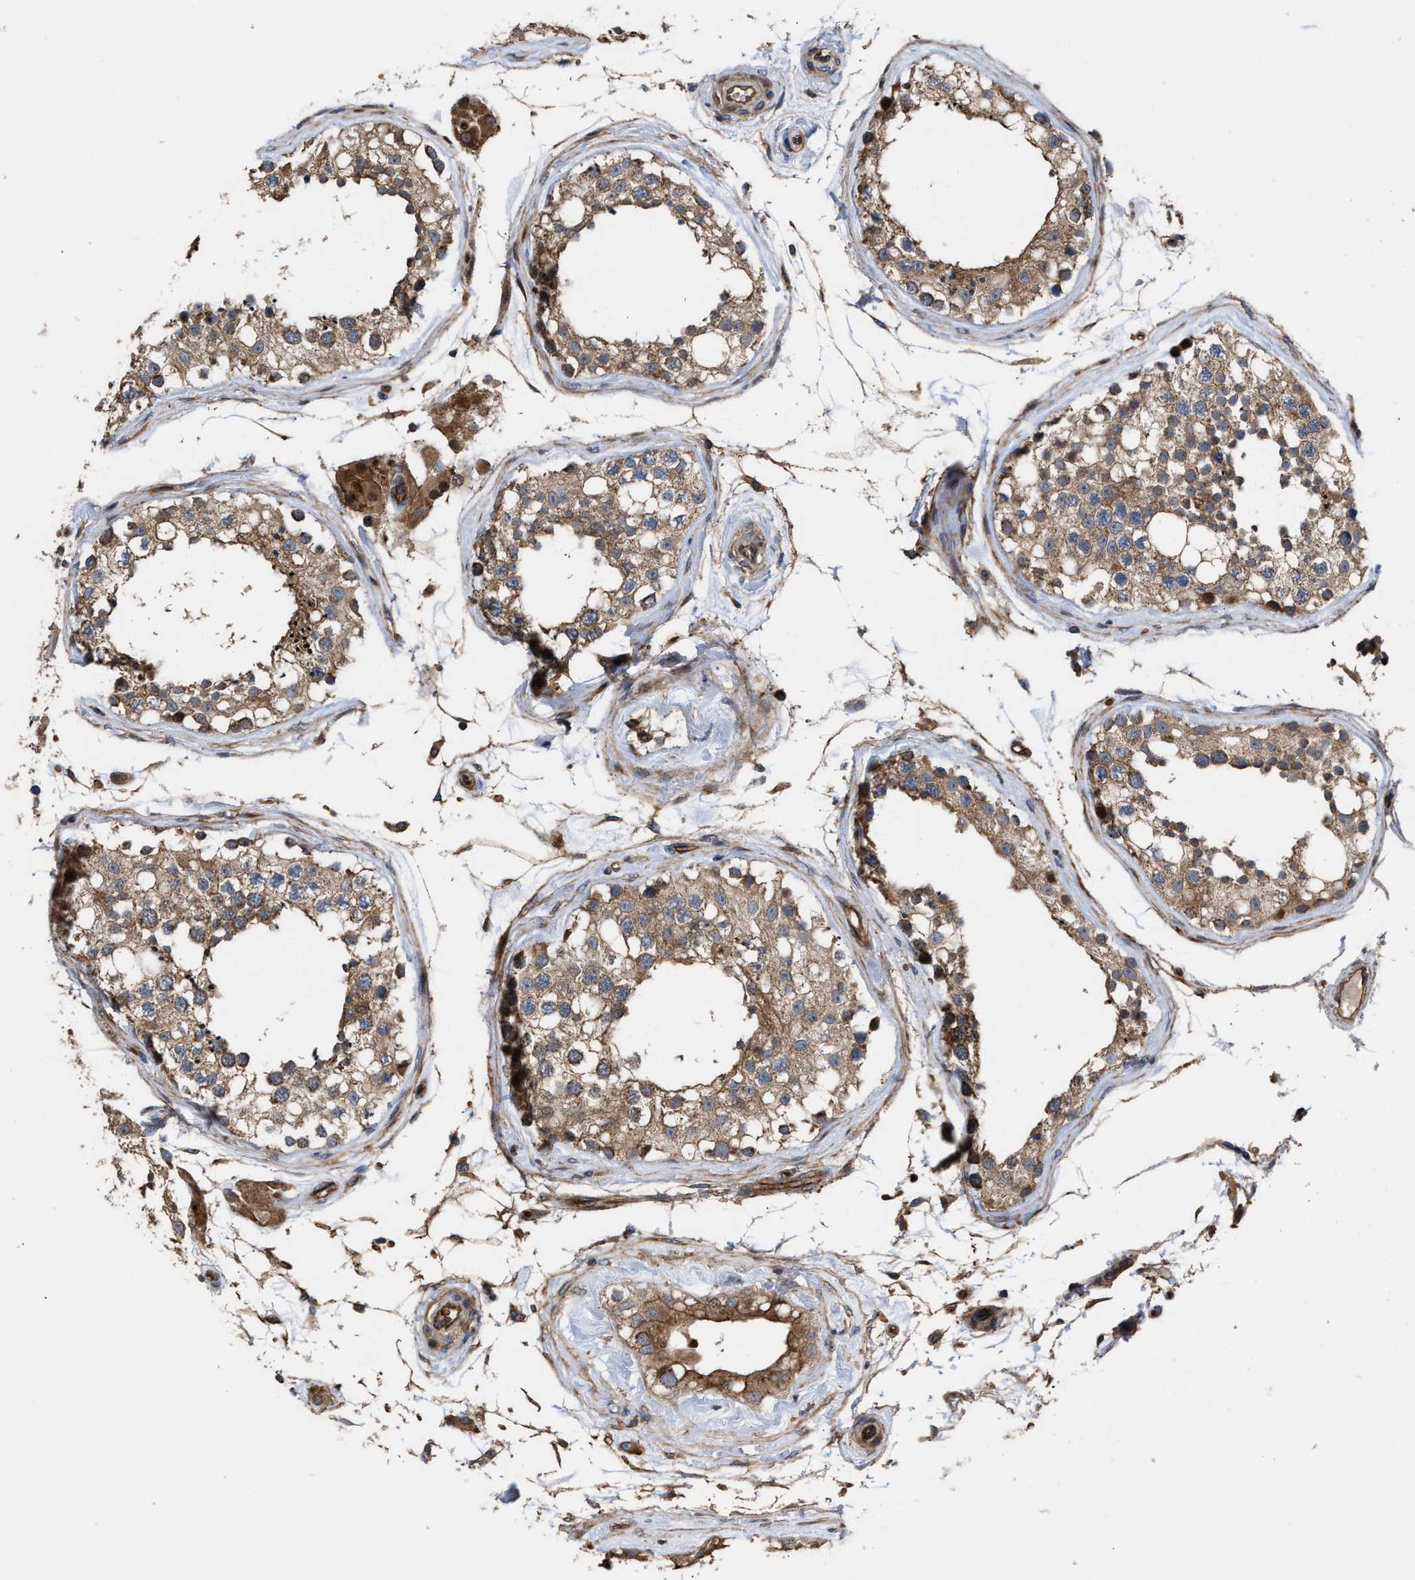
{"staining": {"intensity": "moderate", "quantity": "25%-75%", "location": "cytoplasmic/membranous"}, "tissue": "testis", "cell_type": "Cells in seminiferous ducts", "image_type": "normal", "snomed": [{"axis": "morphology", "description": "Normal tissue, NOS"}, {"axis": "topography", "description": "Testis"}], "caption": "IHC photomicrograph of normal testis: human testis stained using immunohistochemistry displays medium levels of moderate protein expression localized specifically in the cytoplasmic/membranous of cells in seminiferous ducts, appearing as a cytoplasmic/membranous brown color.", "gene": "STAU1", "patient": {"sex": "male", "age": 68}}